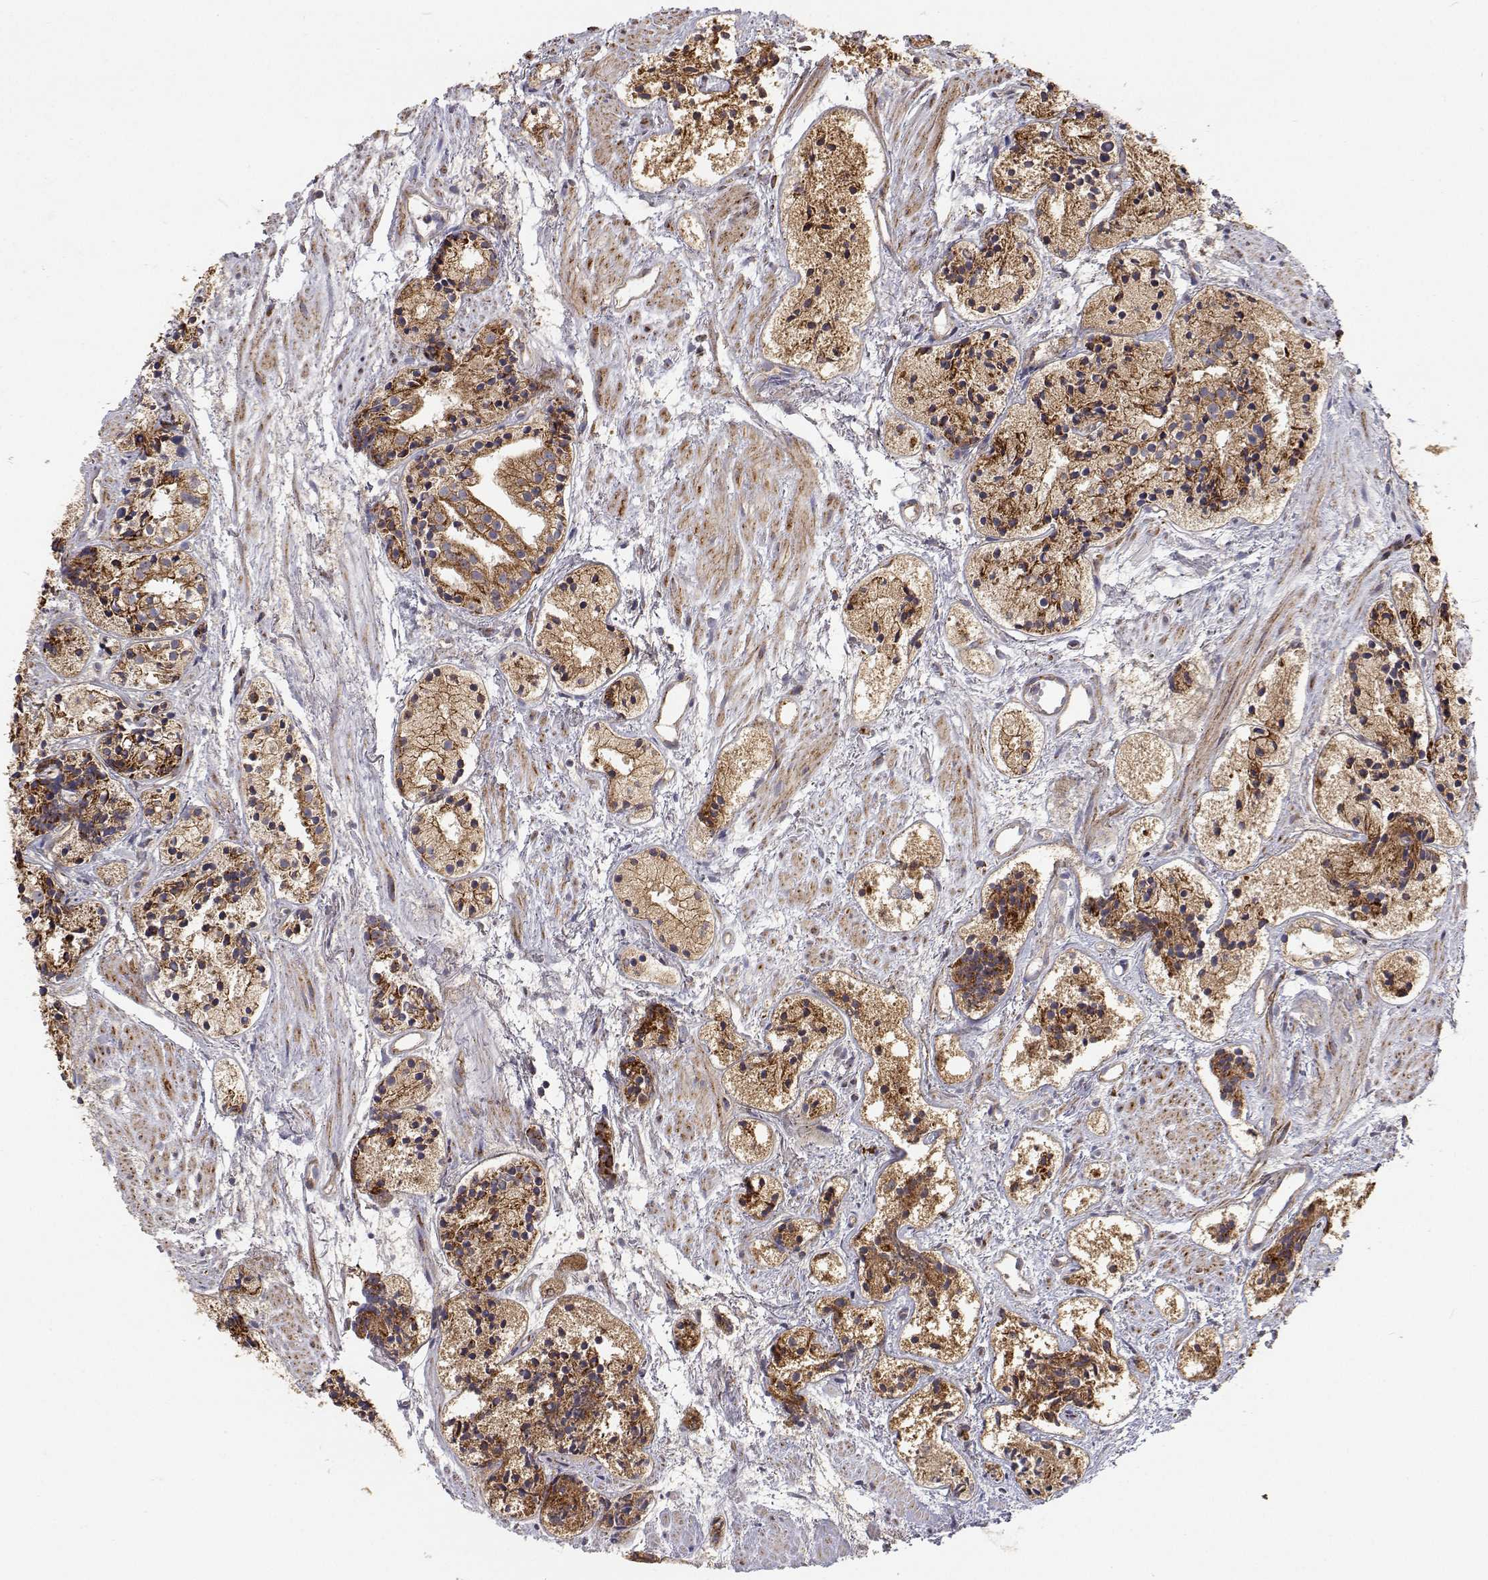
{"staining": {"intensity": "moderate", "quantity": "25%-75%", "location": "cytoplasmic/membranous"}, "tissue": "prostate cancer", "cell_type": "Tumor cells", "image_type": "cancer", "snomed": [{"axis": "morphology", "description": "Adenocarcinoma, High grade"}, {"axis": "topography", "description": "Prostate"}], "caption": "Tumor cells show moderate cytoplasmic/membranous staining in about 25%-75% of cells in high-grade adenocarcinoma (prostate).", "gene": "SPICE1", "patient": {"sex": "male", "age": 85}}